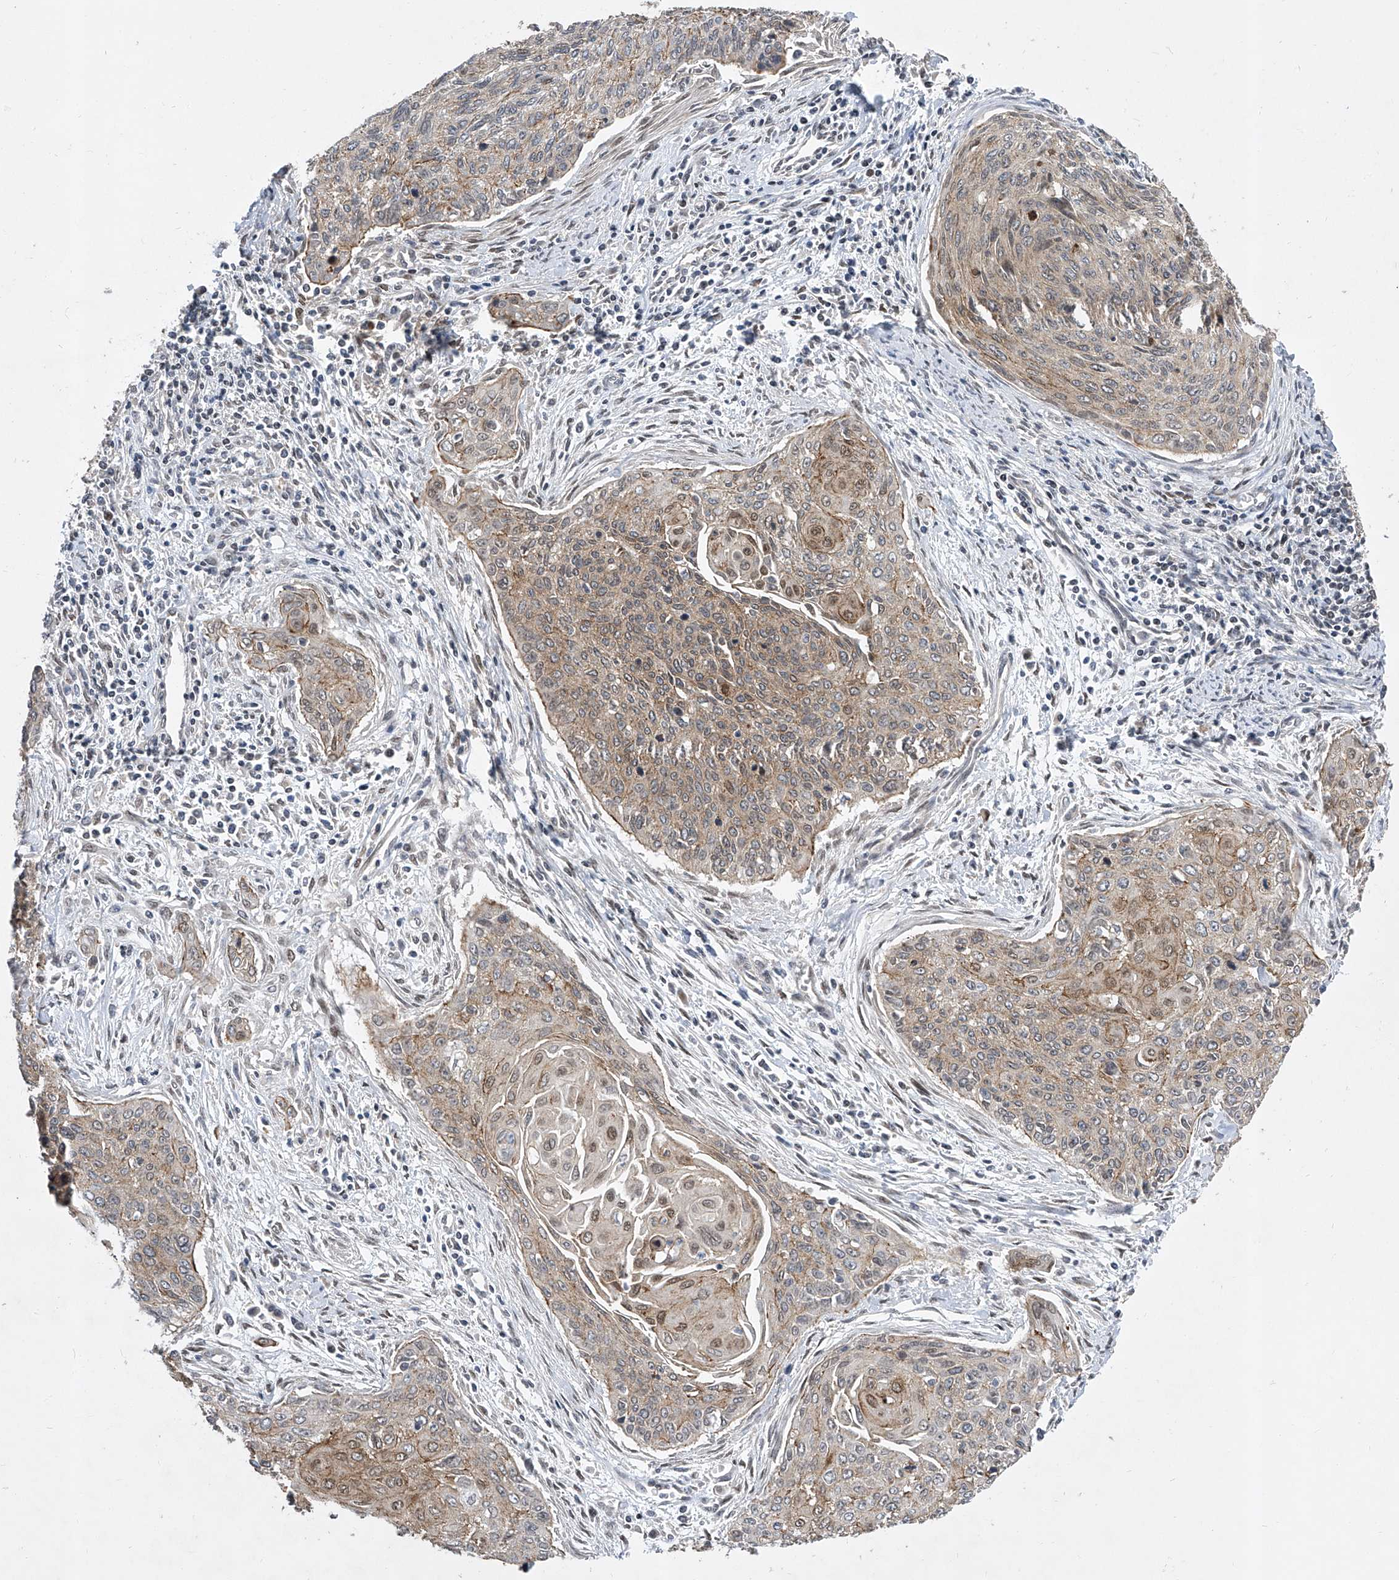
{"staining": {"intensity": "moderate", "quantity": "25%-75%", "location": "cytoplasmic/membranous,nuclear"}, "tissue": "cervical cancer", "cell_type": "Tumor cells", "image_type": "cancer", "snomed": [{"axis": "morphology", "description": "Squamous cell carcinoma, NOS"}, {"axis": "topography", "description": "Cervix"}], "caption": "Cervical squamous cell carcinoma stained for a protein (brown) reveals moderate cytoplasmic/membranous and nuclear positive staining in about 25%-75% of tumor cells.", "gene": "CETN2", "patient": {"sex": "female", "age": 55}}